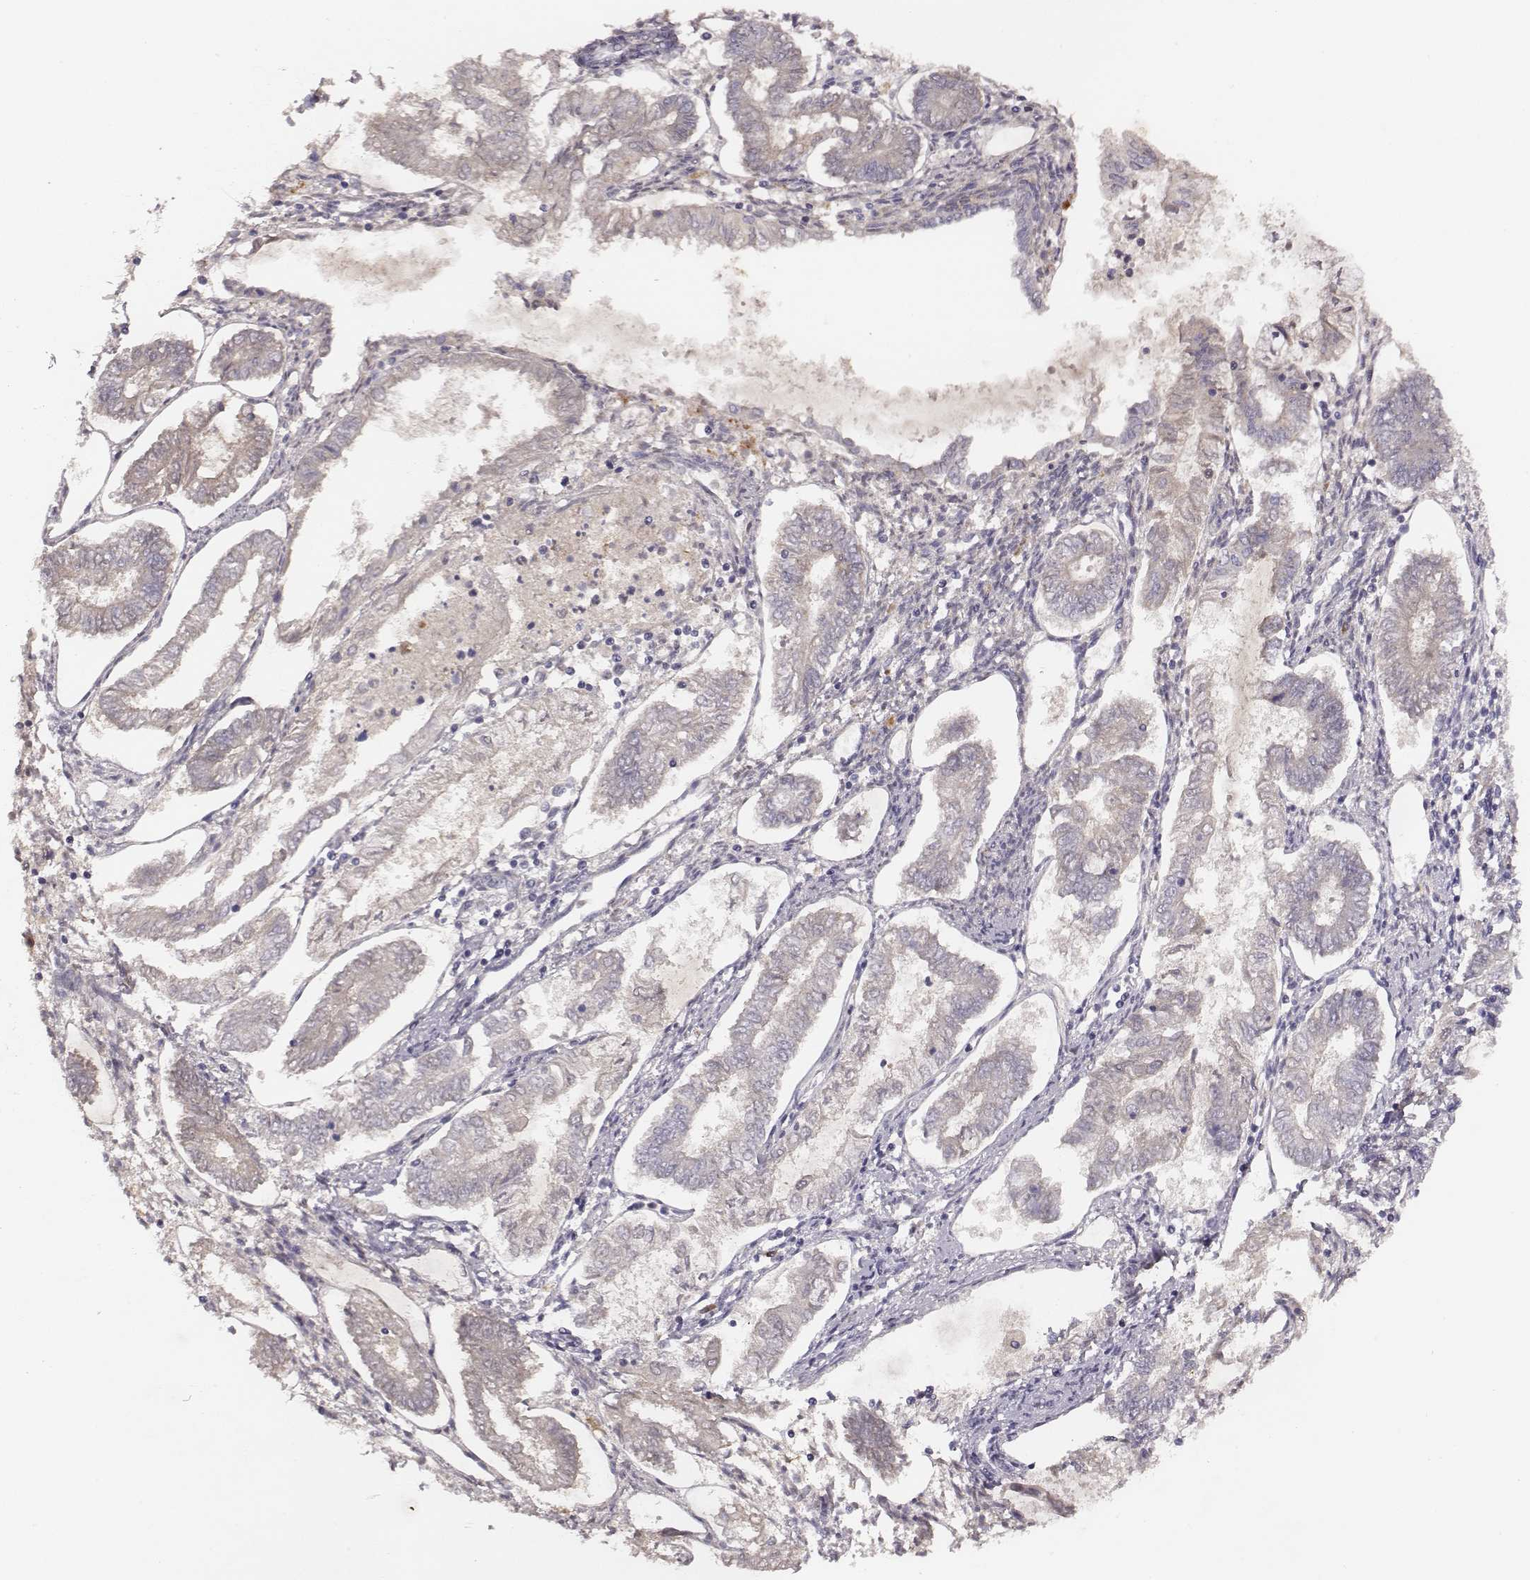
{"staining": {"intensity": "negative", "quantity": "none", "location": "none"}, "tissue": "endometrial cancer", "cell_type": "Tumor cells", "image_type": "cancer", "snomed": [{"axis": "morphology", "description": "Adenocarcinoma, NOS"}, {"axis": "topography", "description": "Endometrium"}], "caption": "The micrograph exhibits no staining of tumor cells in endometrial adenocarcinoma.", "gene": "SLC22A6", "patient": {"sex": "female", "age": 68}}